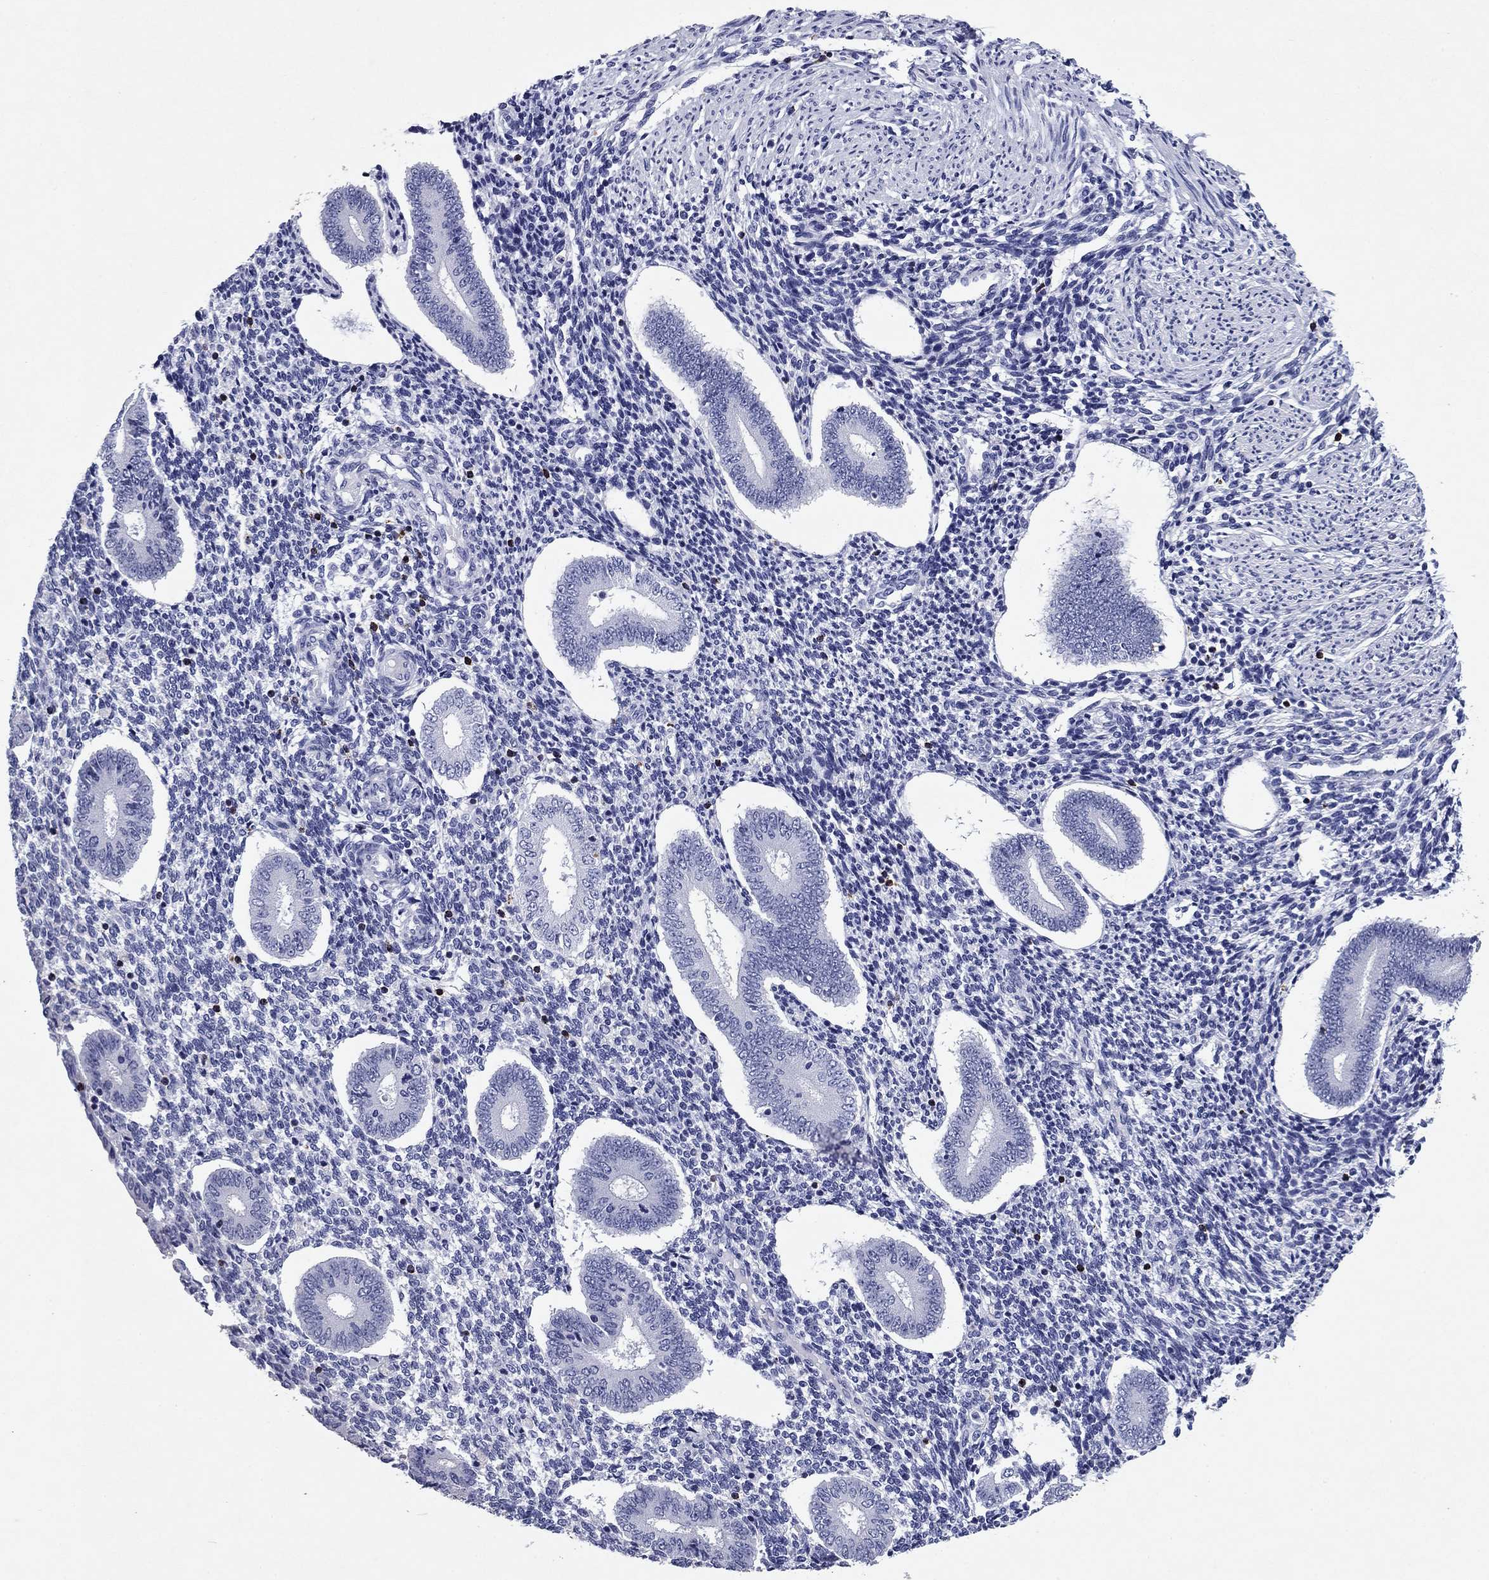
{"staining": {"intensity": "negative", "quantity": "none", "location": "none"}, "tissue": "endometrium", "cell_type": "Cells in endometrial stroma", "image_type": "normal", "snomed": [{"axis": "morphology", "description": "Normal tissue, NOS"}, {"axis": "topography", "description": "Endometrium"}], "caption": "Photomicrograph shows no significant protein staining in cells in endometrial stroma of normal endometrium. (Stains: DAB immunohistochemistry (IHC) with hematoxylin counter stain, Microscopy: brightfield microscopy at high magnification).", "gene": "GZMK", "patient": {"sex": "female", "age": 40}}